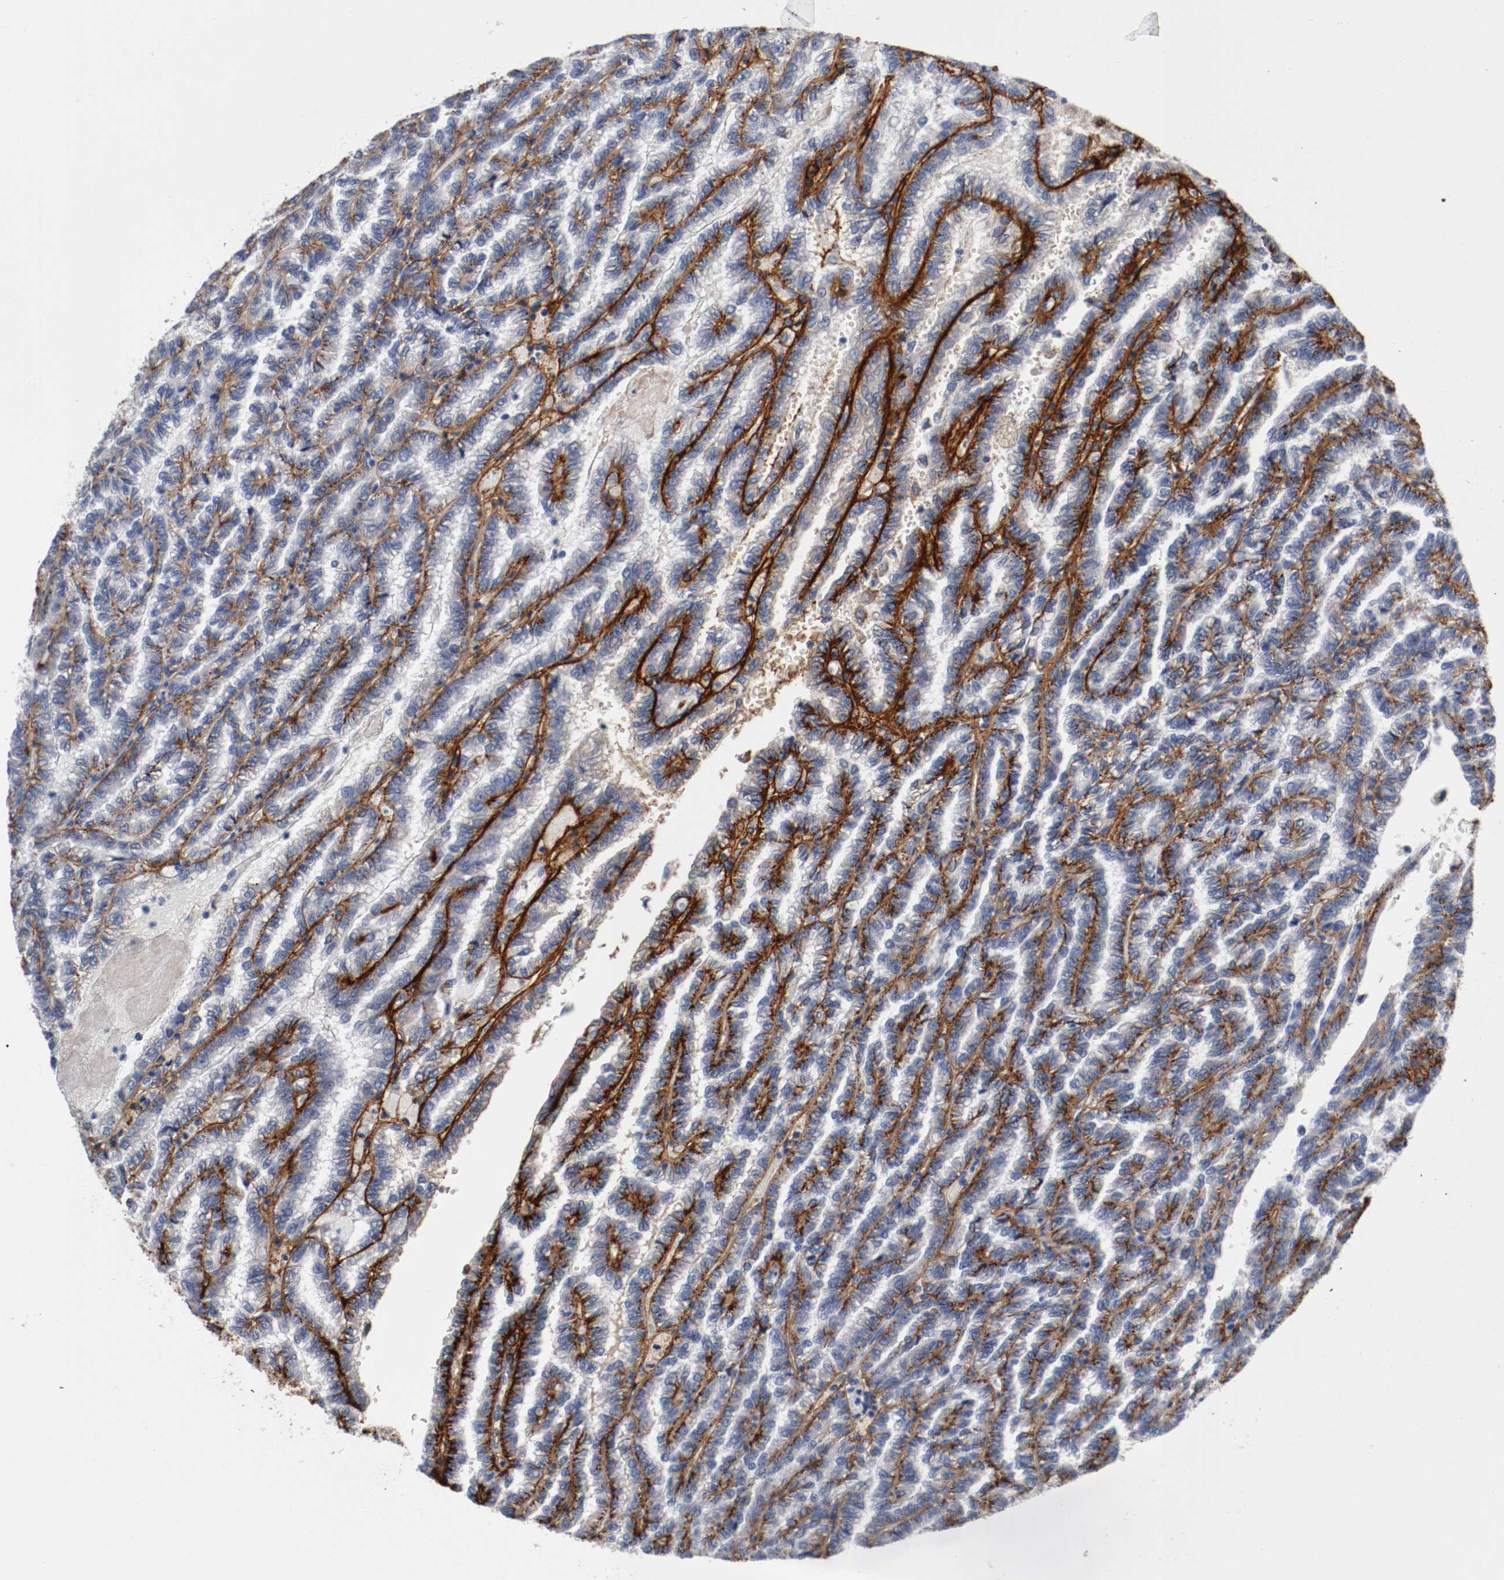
{"staining": {"intensity": "moderate", "quantity": "<25%", "location": "cytoplasmic/membranous"}, "tissue": "renal cancer", "cell_type": "Tumor cells", "image_type": "cancer", "snomed": [{"axis": "morphology", "description": "Inflammation, NOS"}, {"axis": "morphology", "description": "Adenocarcinoma, NOS"}, {"axis": "topography", "description": "Kidney"}], "caption": "Moderate cytoplasmic/membranous protein expression is present in approximately <25% of tumor cells in renal cancer (adenocarcinoma). The staining was performed using DAB (3,3'-diaminobenzidine) to visualize the protein expression in brown, while the nuclei were stained in blue with hematoxylin (Magnification: 20x).", "gene": "TNC", "patient": {"sex": "male", "age": 68}}